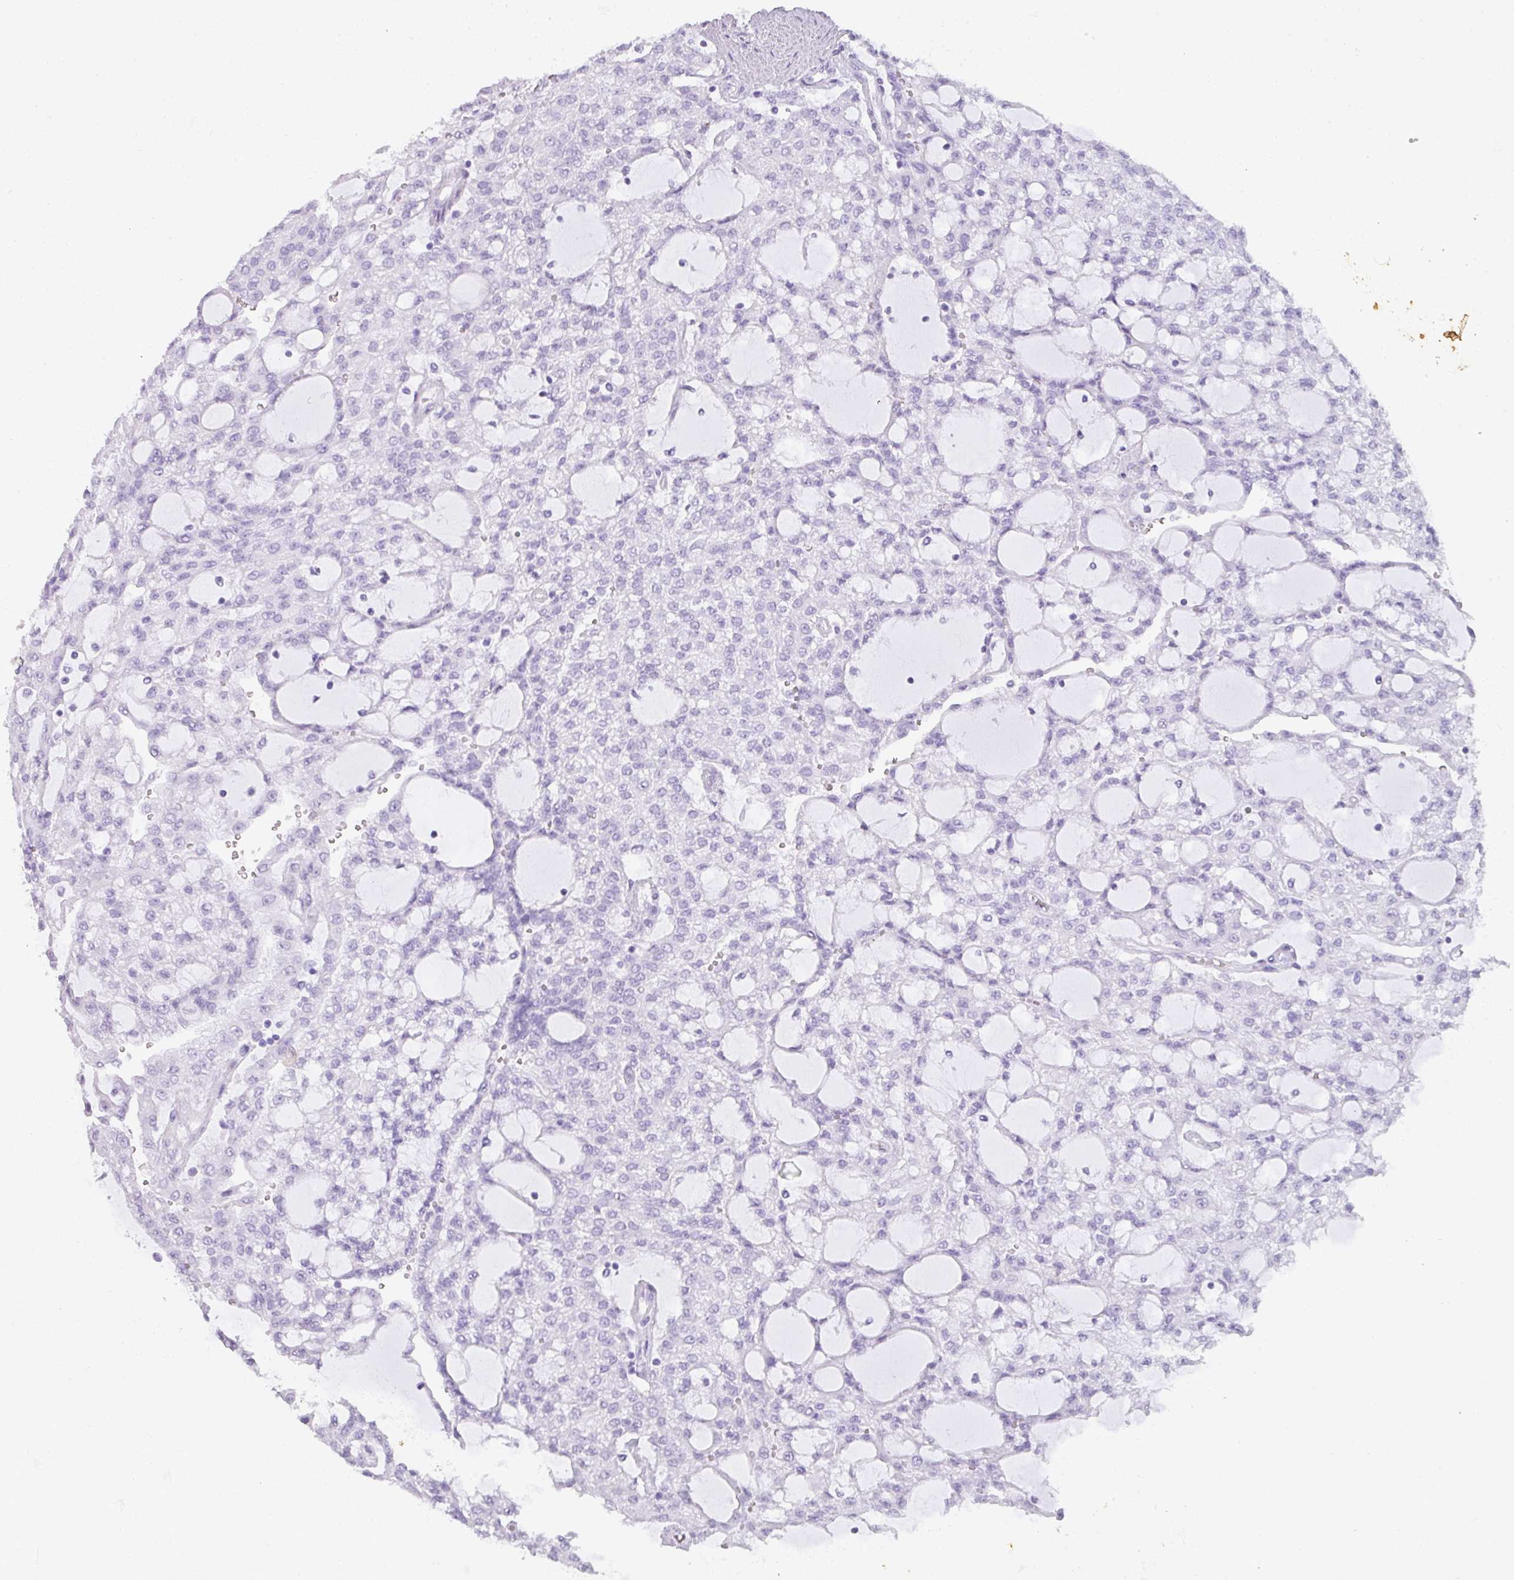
{"staining": {"intensity": "negative", "quantity": "none", "location": "none"}, "tissue": "renal cancer", "cell_type": "Tumor cells", "image_type": "cancer", "snomed": [{"axis": "morphology", "description": "Adenocarcinoma, NOS"}, {"axis": "topography", "description": "Kidney"}], "caption": "Tumor cells show no significant protein positivity in renal adenocarcinoma.", "gene": "RBMY1F", "patient": {"sex": "male", "age": 63}}